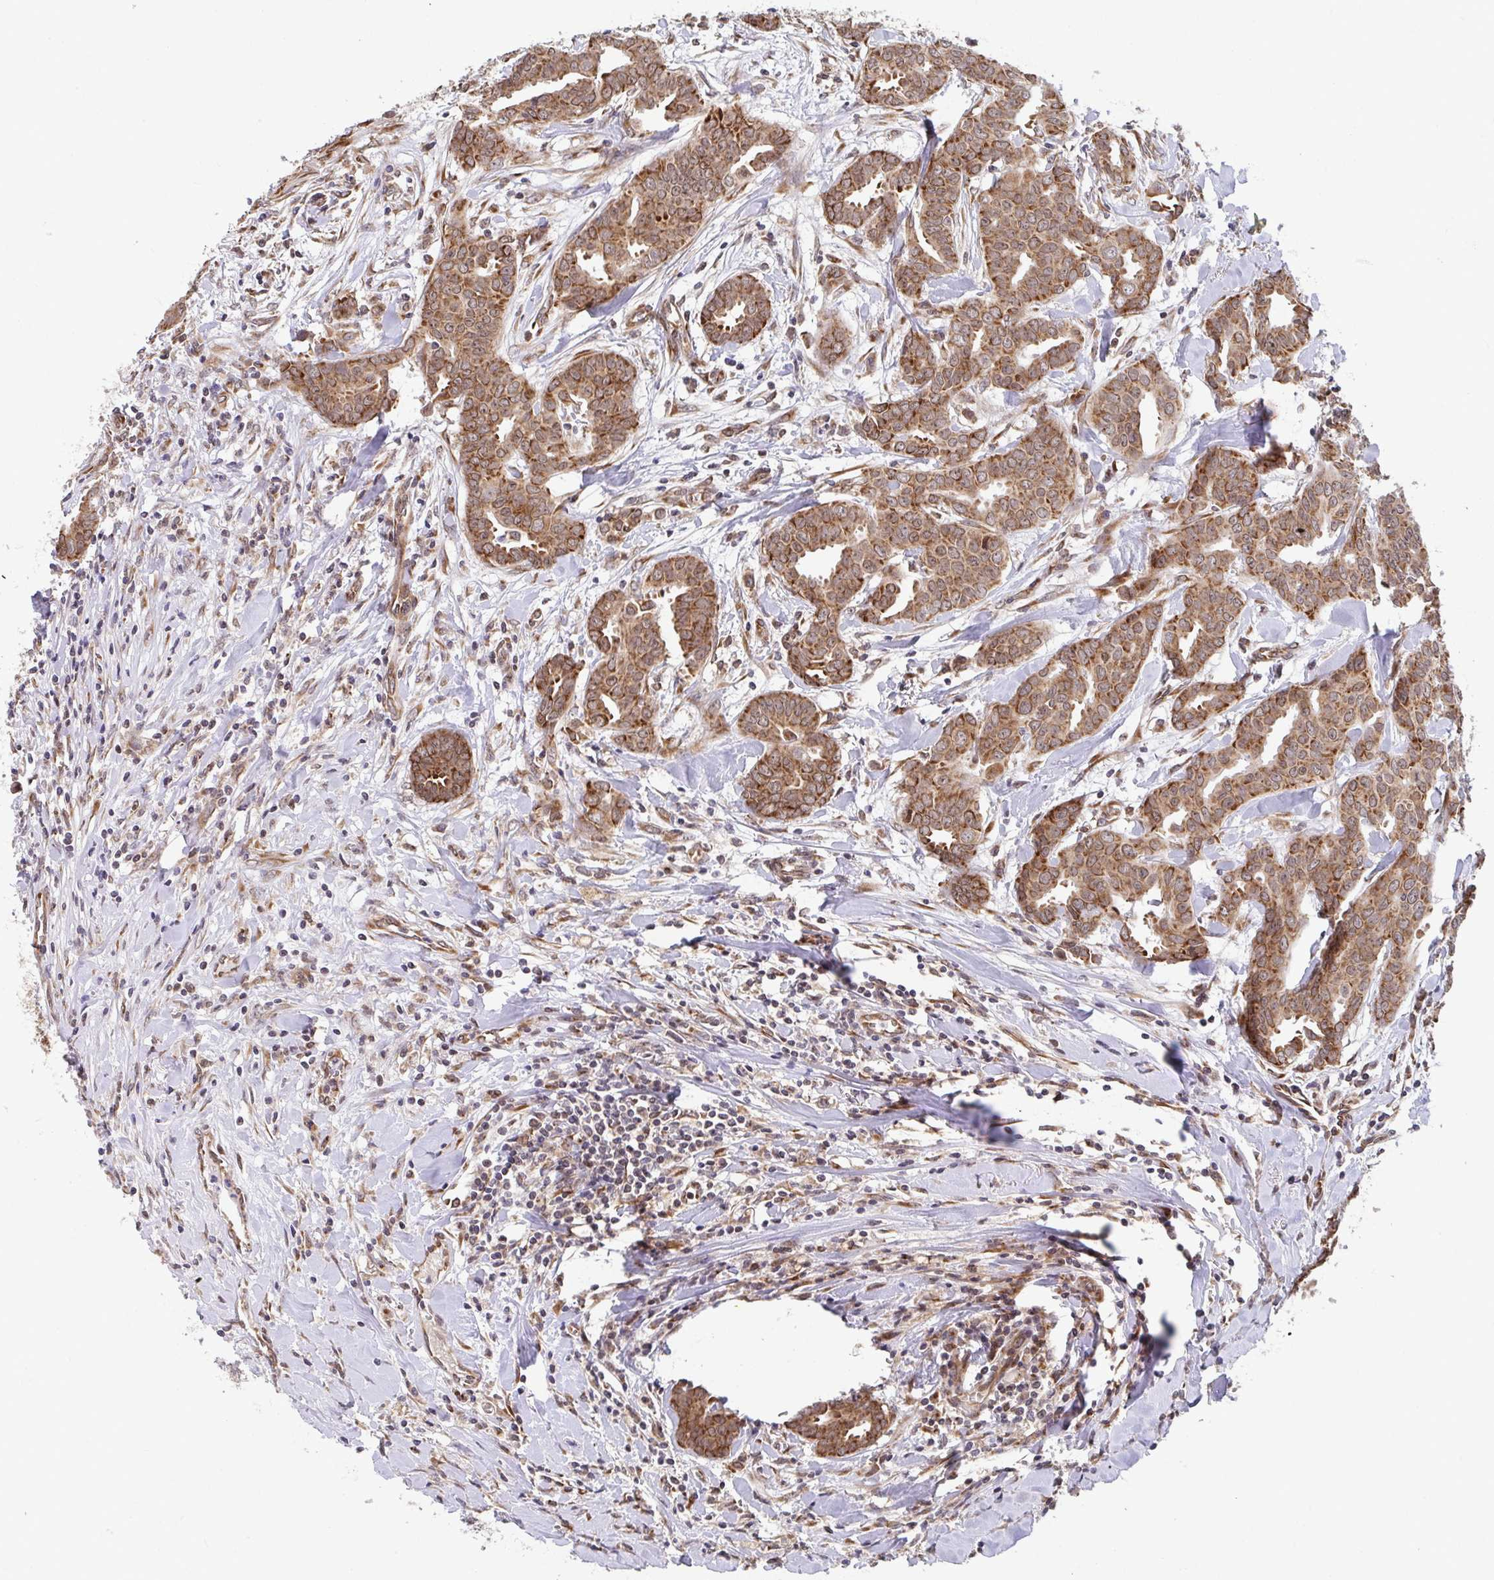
{"staining": {"intensity": "moderate", "quantity": ">75%", "location": "cytoplasmic/membranous"}, "tissue": "breast cancer", "cell_type": "Tumor cells", "image_type": "cancer", "snomed": [{"axis": "morphology", "description": "Duct carcinoma"}, {"axis": "topography", "description": "Breast"}], "caption": "Moderate cytoplasmic/membranous protein positivity is present in about >75% of tumor cells in breast cancer.", "gene": "ATP5MJ", "patient": {"sex": "female", "age": 45}}